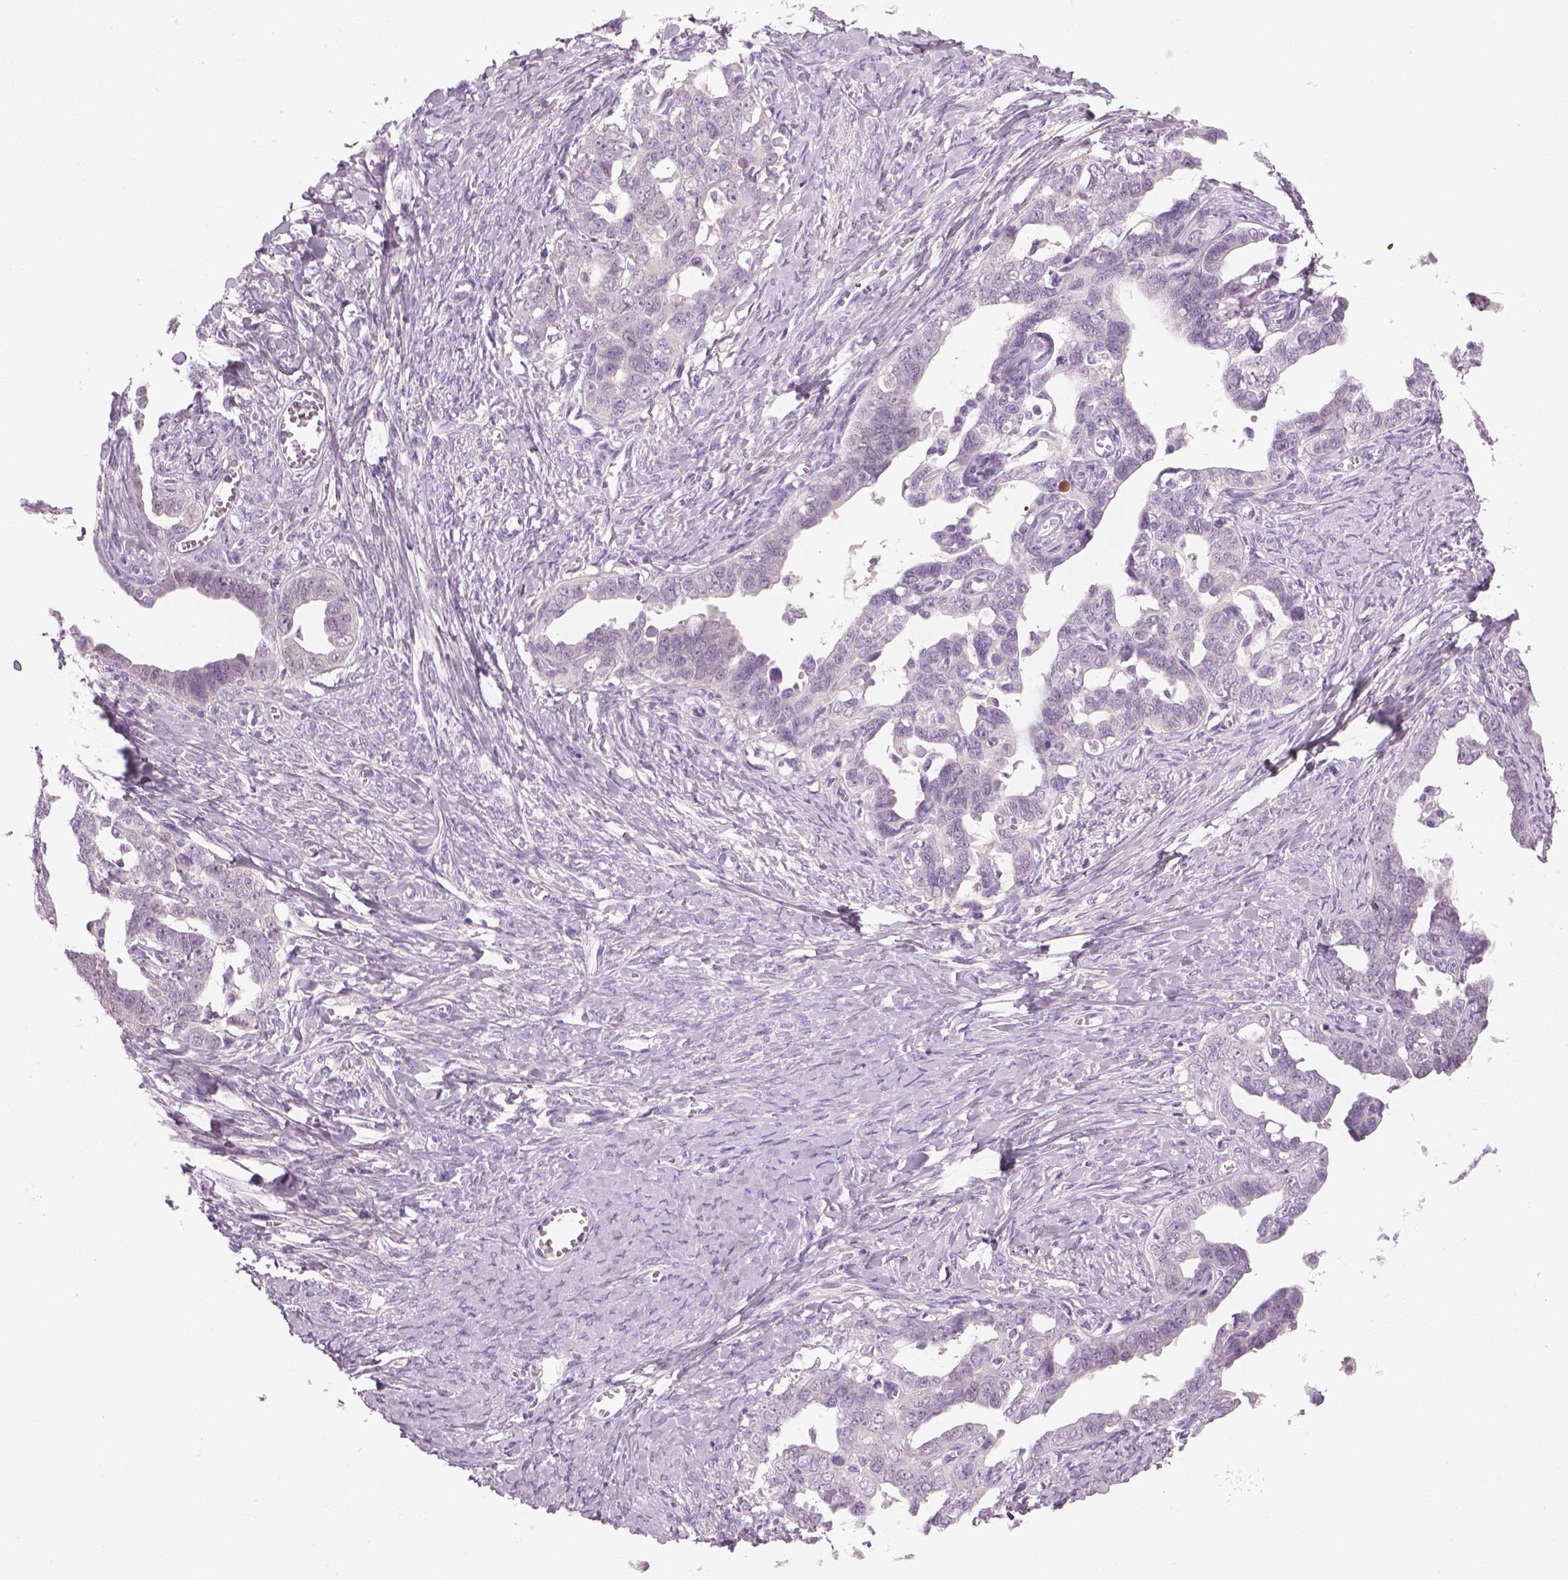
{"staining": {"intensity": "negative", "quantity": "none", "location": "none"}, "tissue": "ovarian cancer", "cell_type": "Tumor cells", "image_type": "cancer", "snomed": [{"axis": "morphology", "description": "Cystadenocarcinoma, serous, NOS"}, {"axis": "topography", "description": "Ovary"}], "caption": "IHC photomicrograph of human serous cystadenocarcinoma (ovarian) stained for a protein (brown), which reveals no expression in tumor cells.", "gene": "MDH1B", "patient": {"sex": "female", "age": 69}}